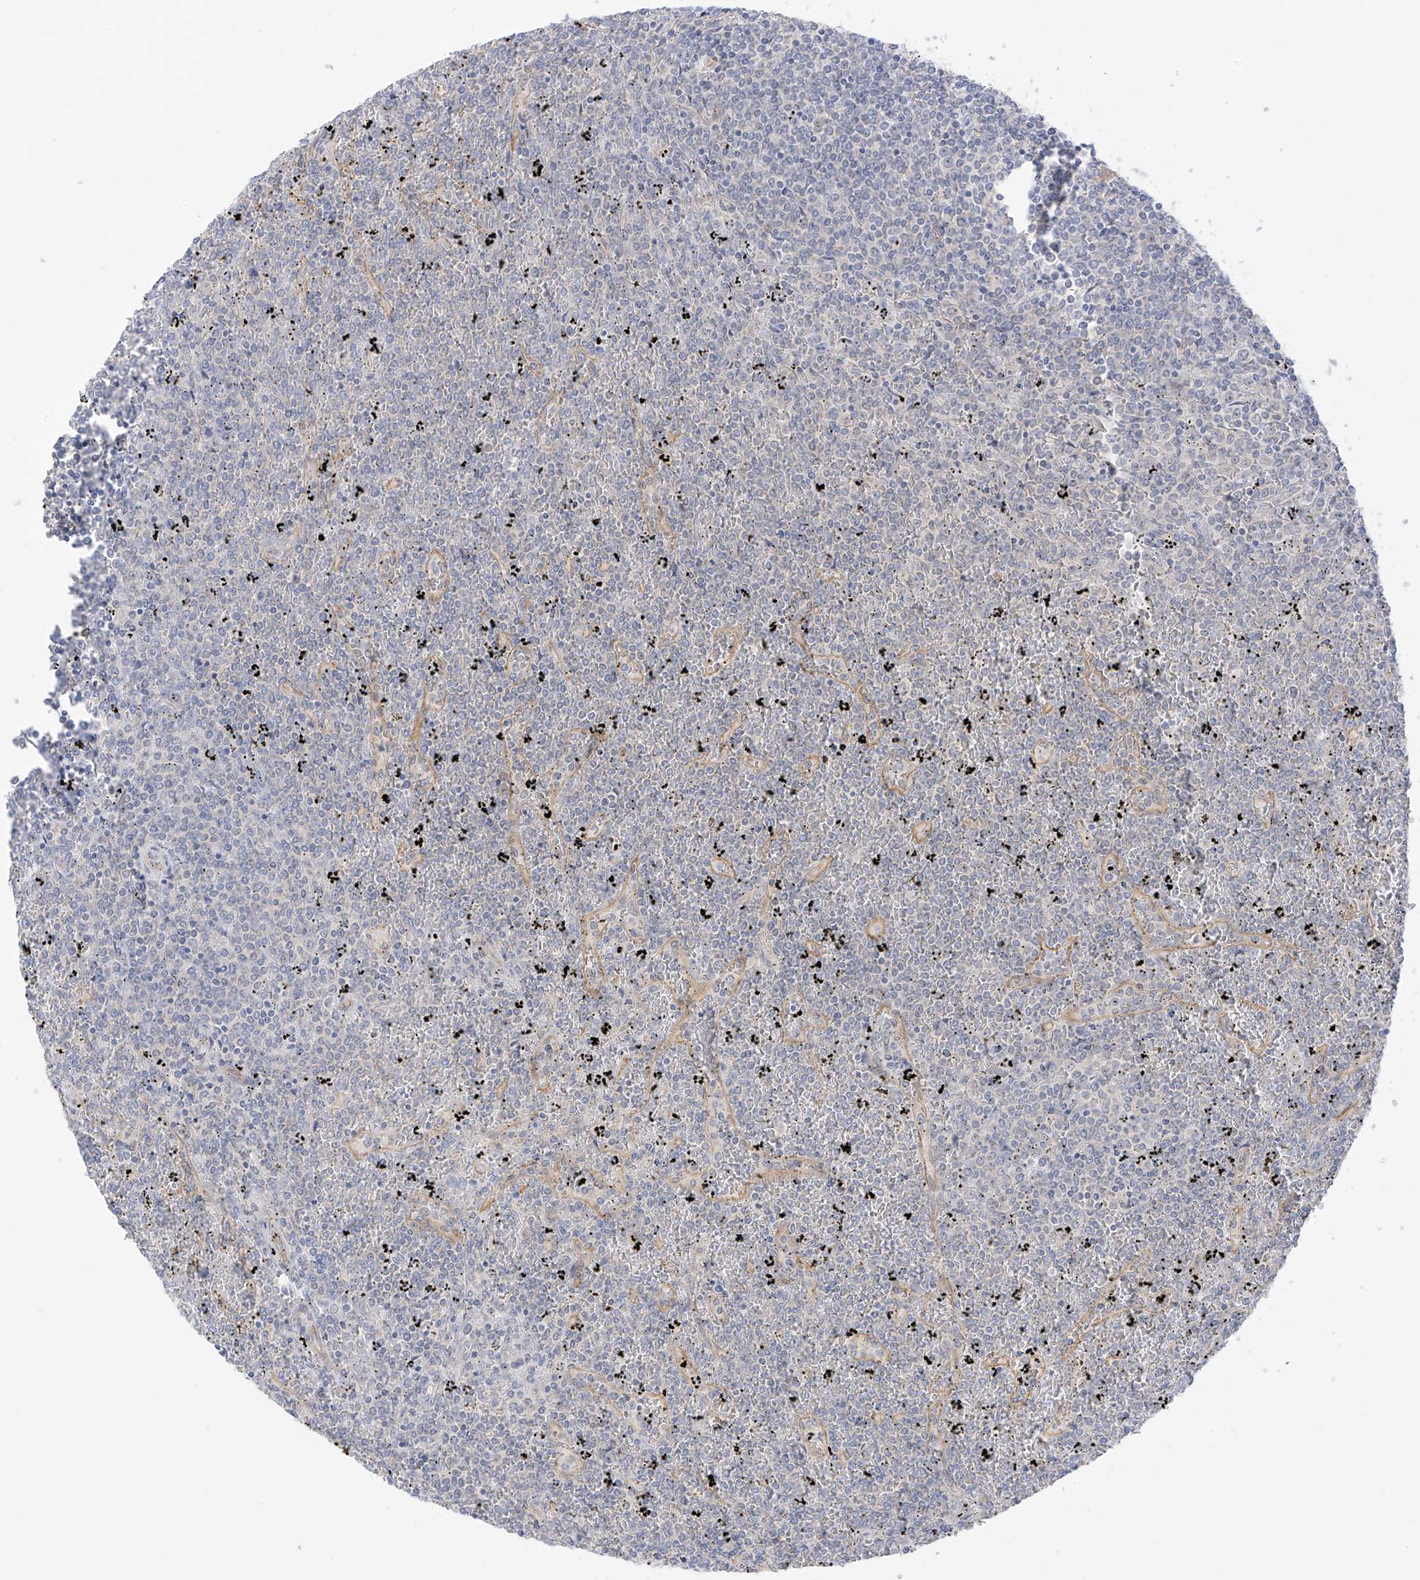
{"staining": {"intensity": "negative", "quantity": "none", "location": "none"}, "tissue": "lymphoma", "cell_type": "Tumor cells", "image_type": "cancer", "snomed": [{"axis": "morphology", "description": "Malignant lymphoma, non-Hodgkin's type, Low grade"}, {"axis": "topography", "description": "Spleen"}], "caption": "IHC image of human lymphoma stained for a protein (brown), which displays no staining in tumor cells.", "gene": "EIPR1", "patient": {"sex": "female", "age": 19}}